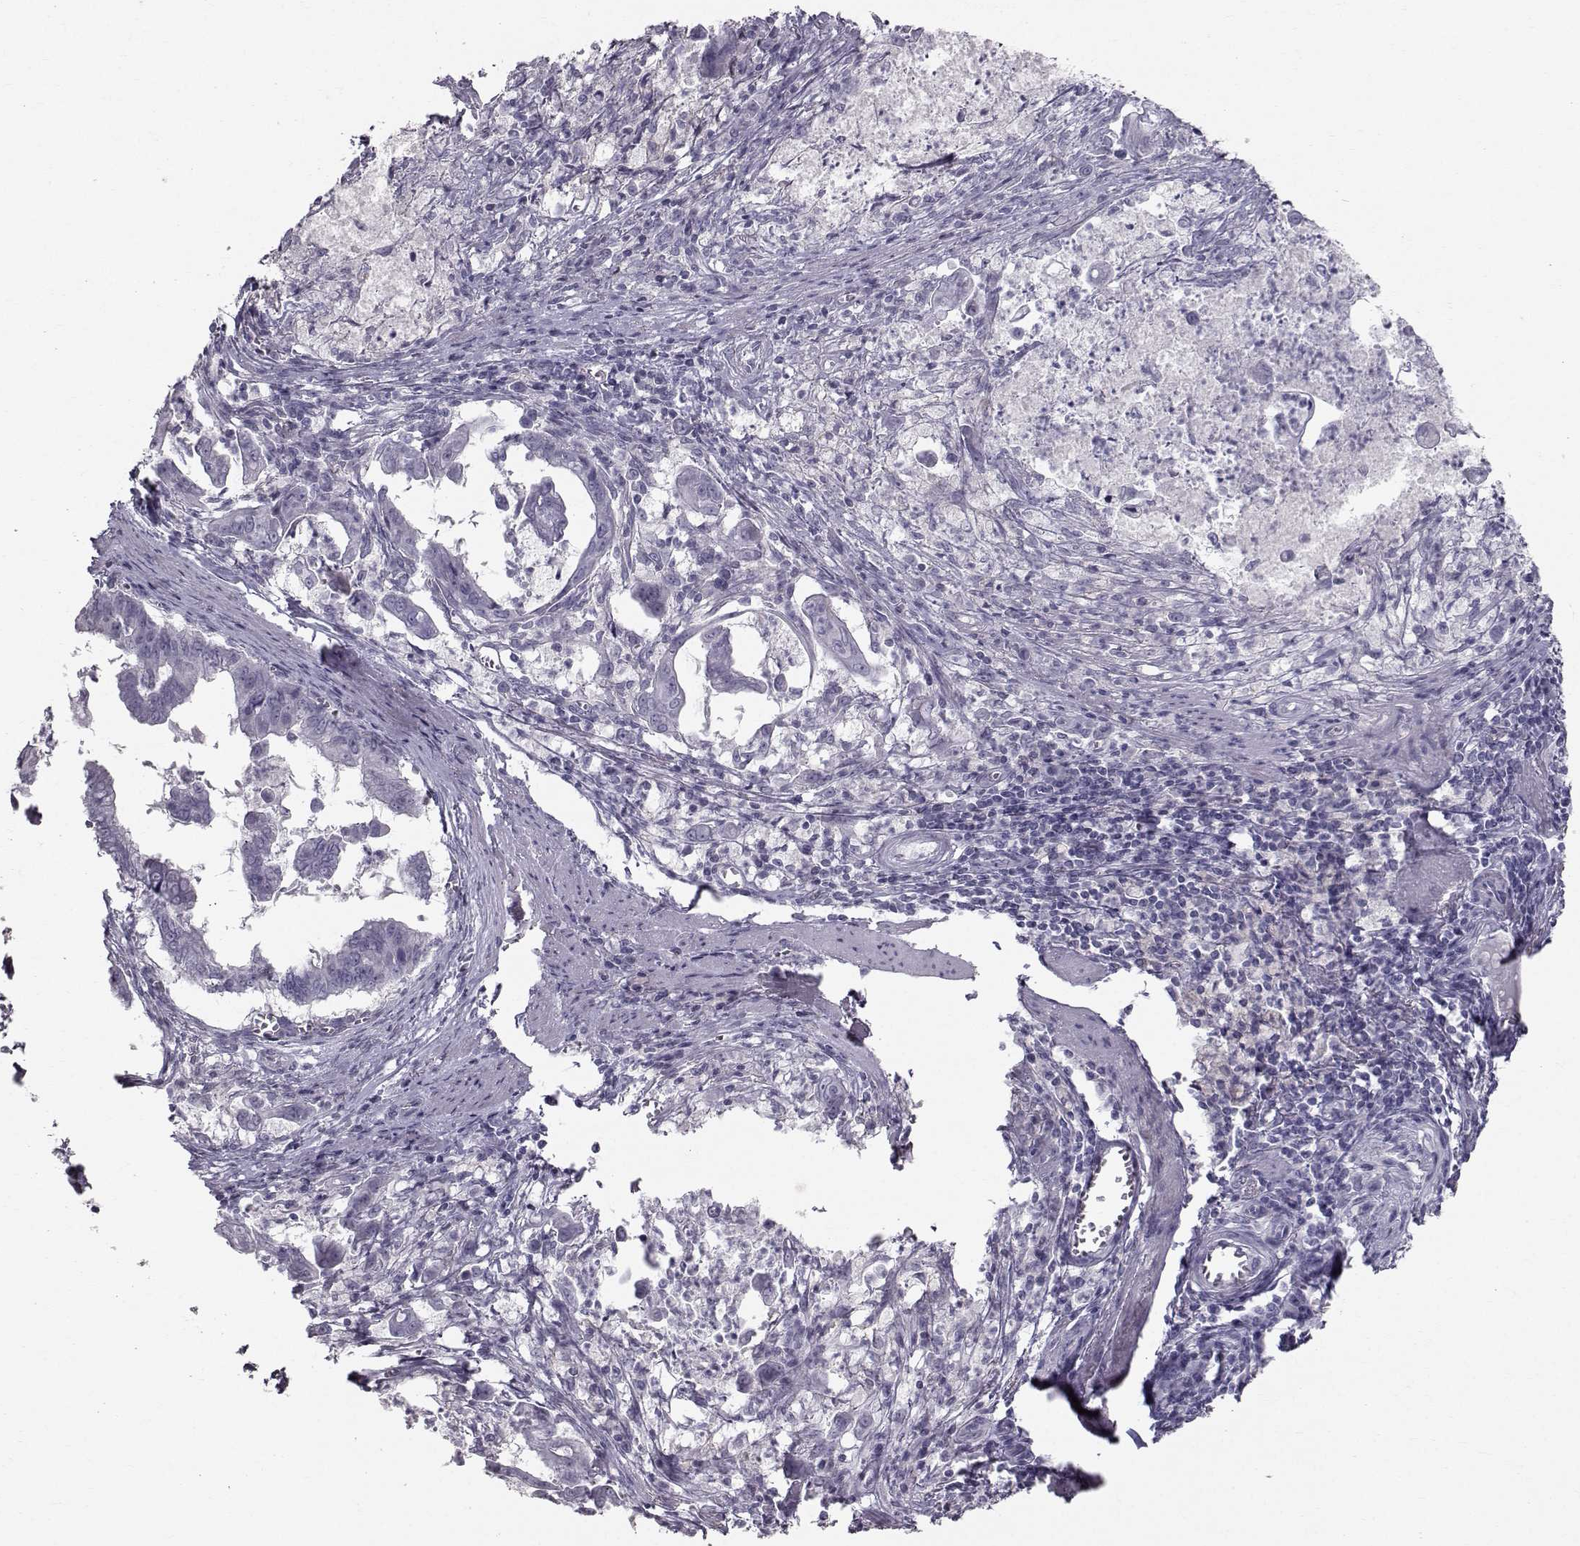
{"staining": {"intensity": "negative", "quantity": "none", "location": "none"}, "tissue": "stomach cancer", "cell_type": "Tumor cells", "image_type": "cancer", "snomed": [{"axis": "morphology", "description": "Adenocarcinoma, NOS"}, {"axis": "topography", "description": "Stomach, upper"}], "caption": "Tumor cells are negative for brown protein staining in stomach cancer (adenocarcinoma).", "gene": "SPDYE4", "patient": {"sex": "male", "age": 80}}